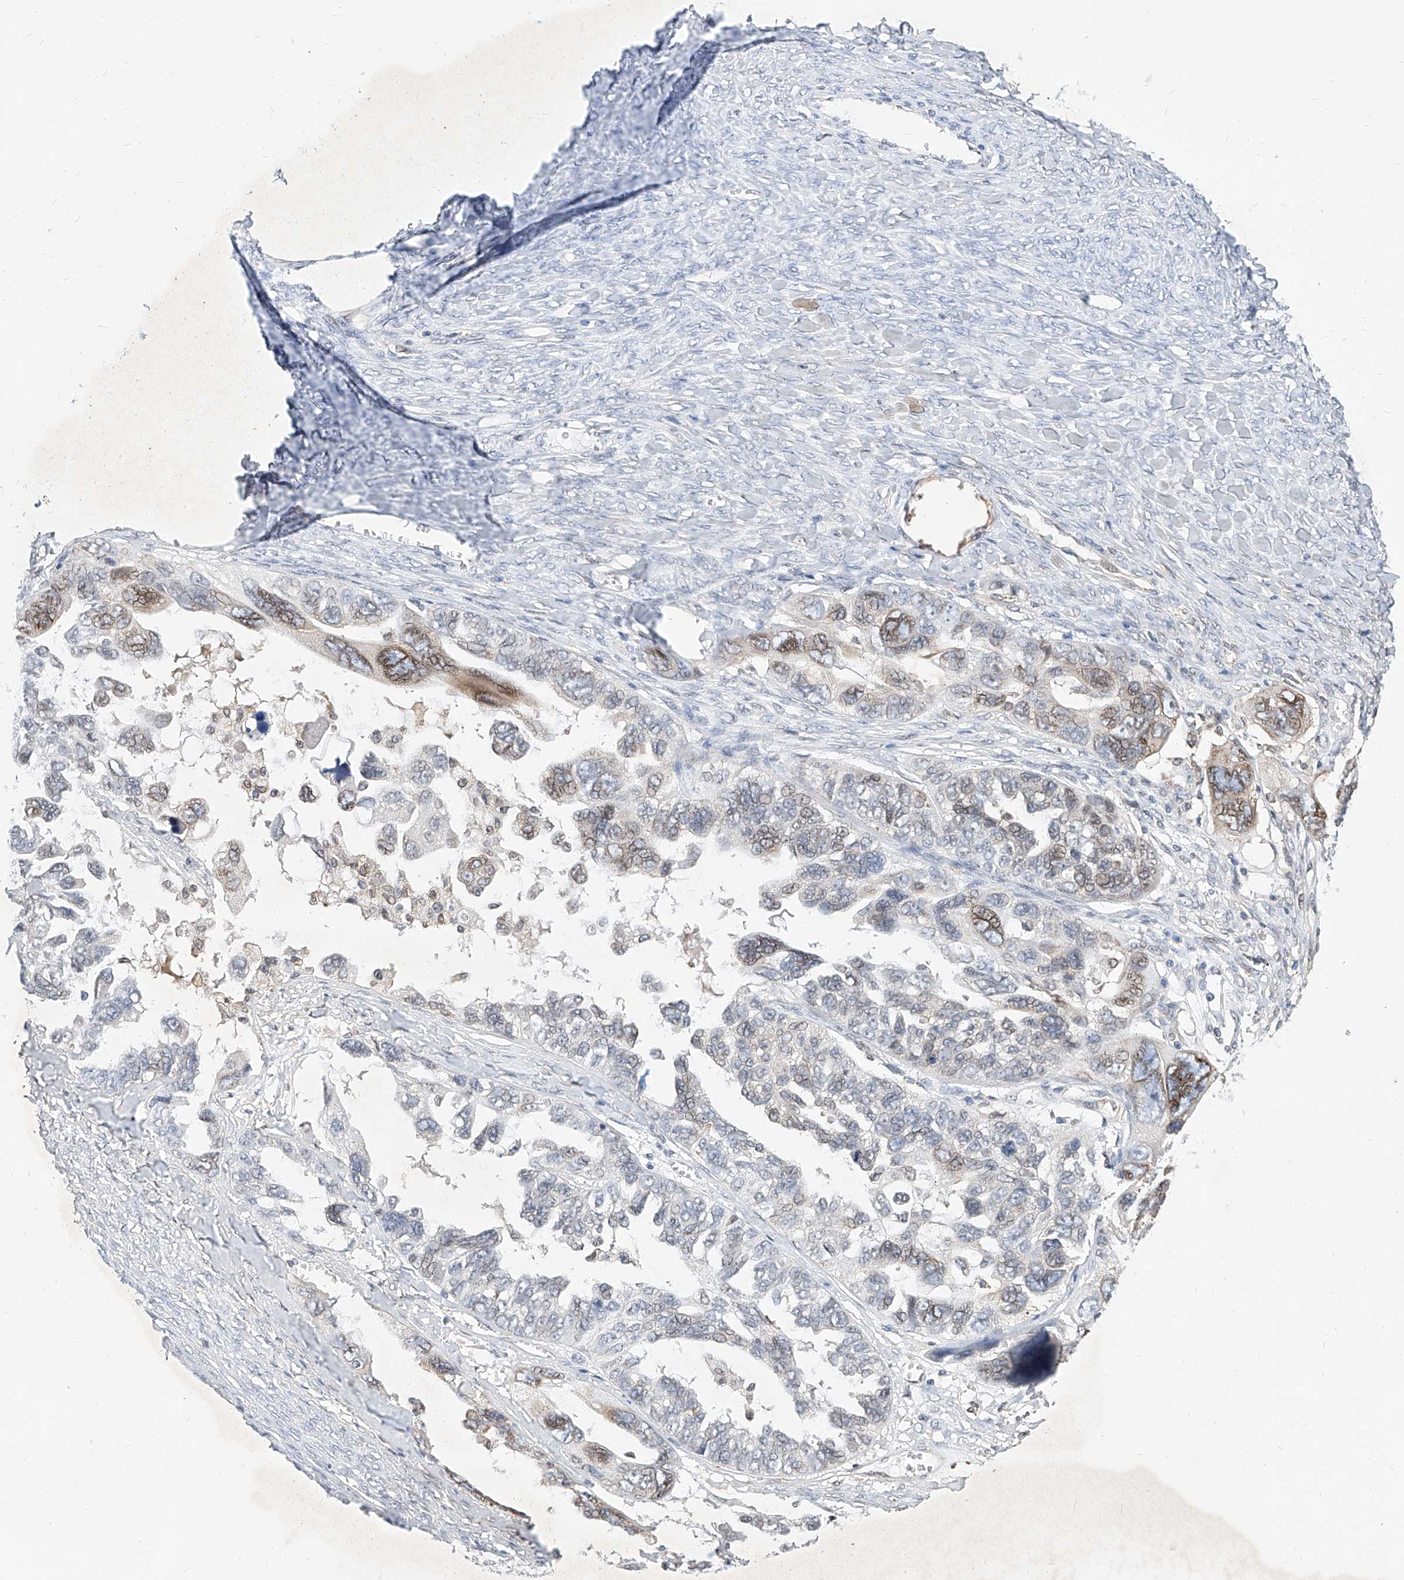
{"staining": {"intensity": "moderate", "quantity": "<25%", "location": "cytoplasmic/membranous,nuclear"}, "tissue": "ovarian cancer", "cell_type": "Tumor cells", "image_type": "cancer", "snomed": [{"axis": "morphology", "description": "Cystadenocarcinoma, serous, NOS"}, {"axis": "topography", "description": "Ovary"}], "caption": "Immunohistochemistry of ovarian cancer exhibits low levels of moderate cytoplasmic/membranous and nuclear staining in approximately <25% of tumor cells.", "gene": "MX2", "patient": {"sex": "female", "age": 79}}